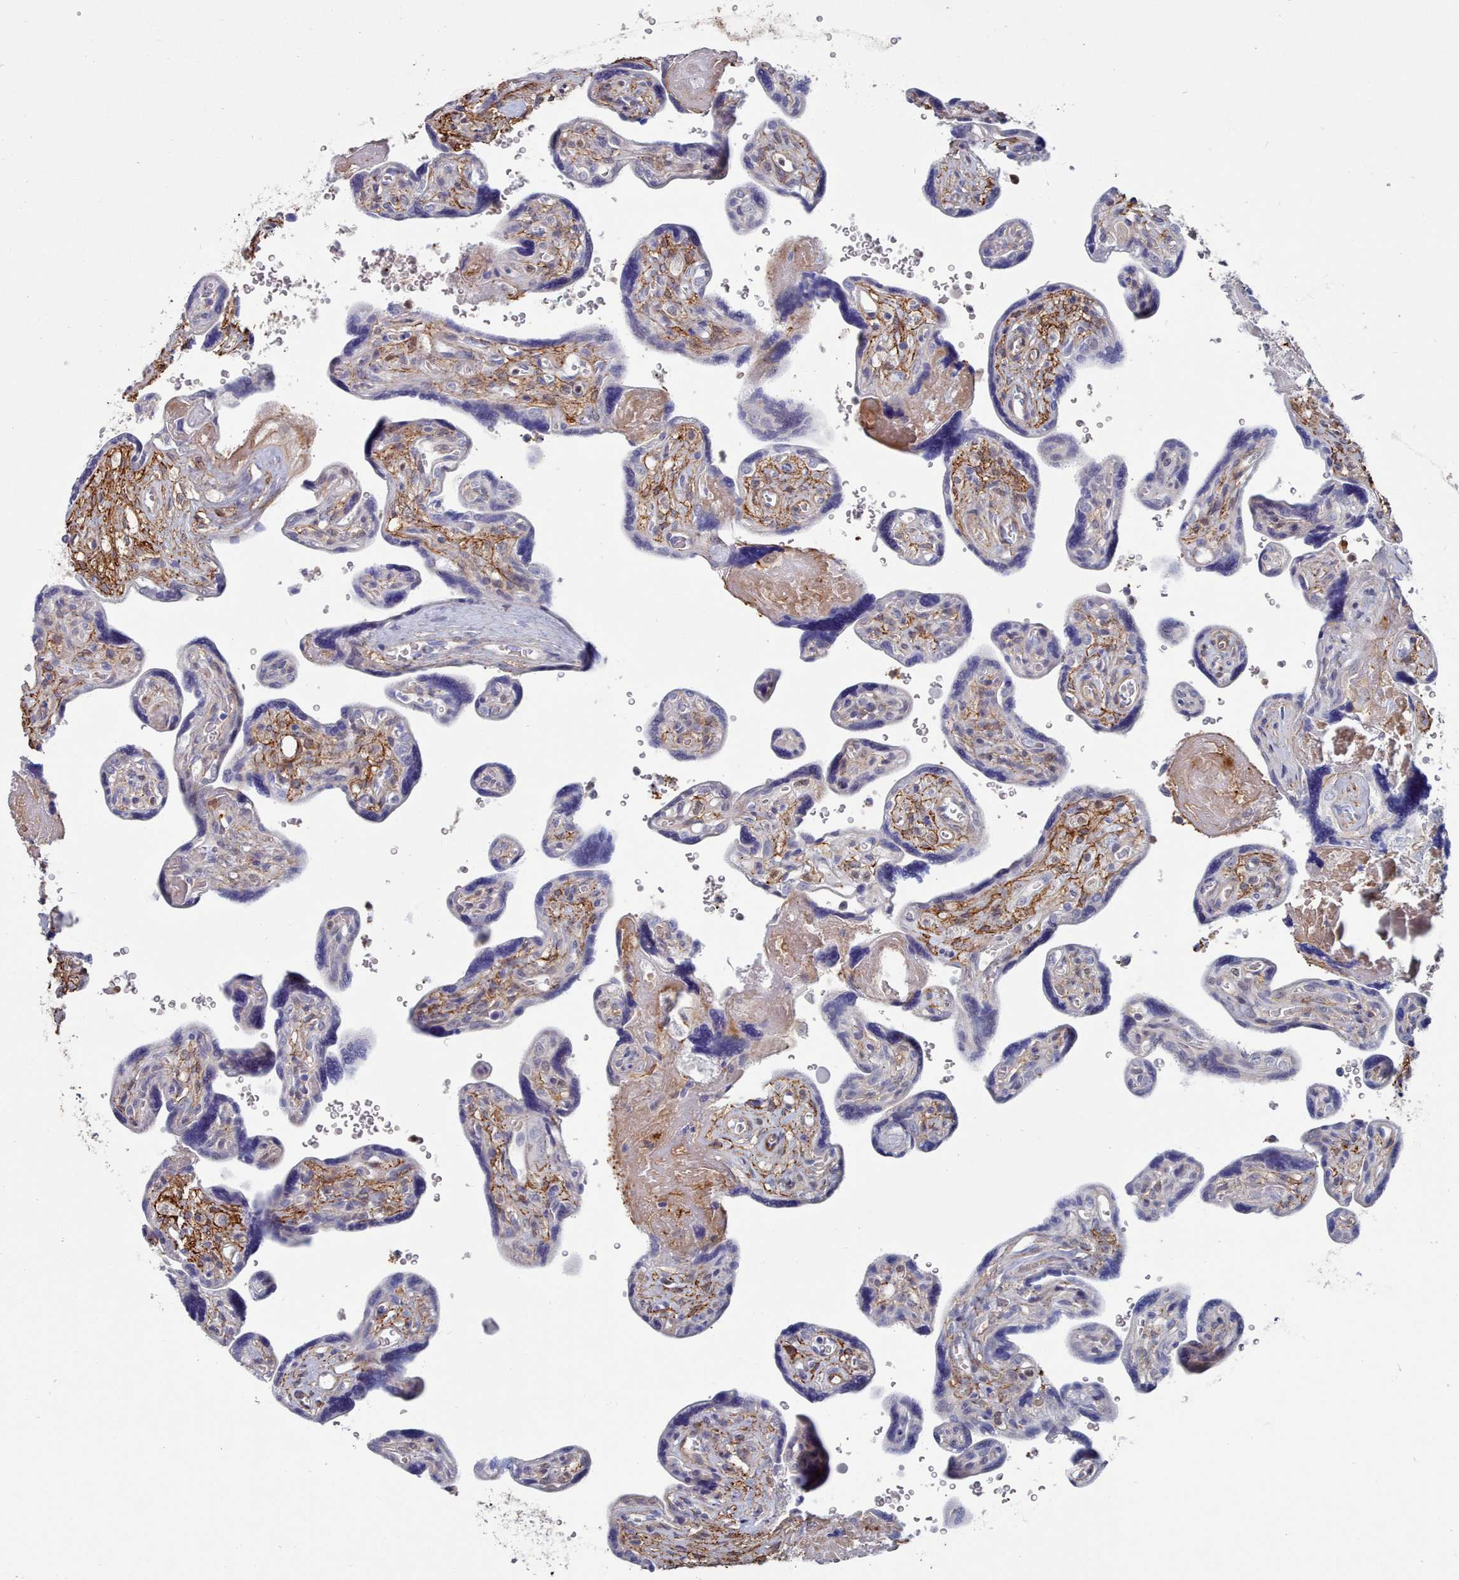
{"staining": {"intensity": "weak", "quantity": "<25%", "location": "cytoplasmic/membranous"}, "tissue": "placenta", "cell_type": "Trophoblastic cells", "image_type": "normal", "snomed": [{"axis": "morphology", "description": "Normal tissue, NOS"}, {"axis": "topography", "description": "Placenta"}], "caption": "Image shows no protein expression in trophoblastic cells of unremarkable placenta.", "gene": "G6PC1", "patient": {"sex": "female", "age": 39}}